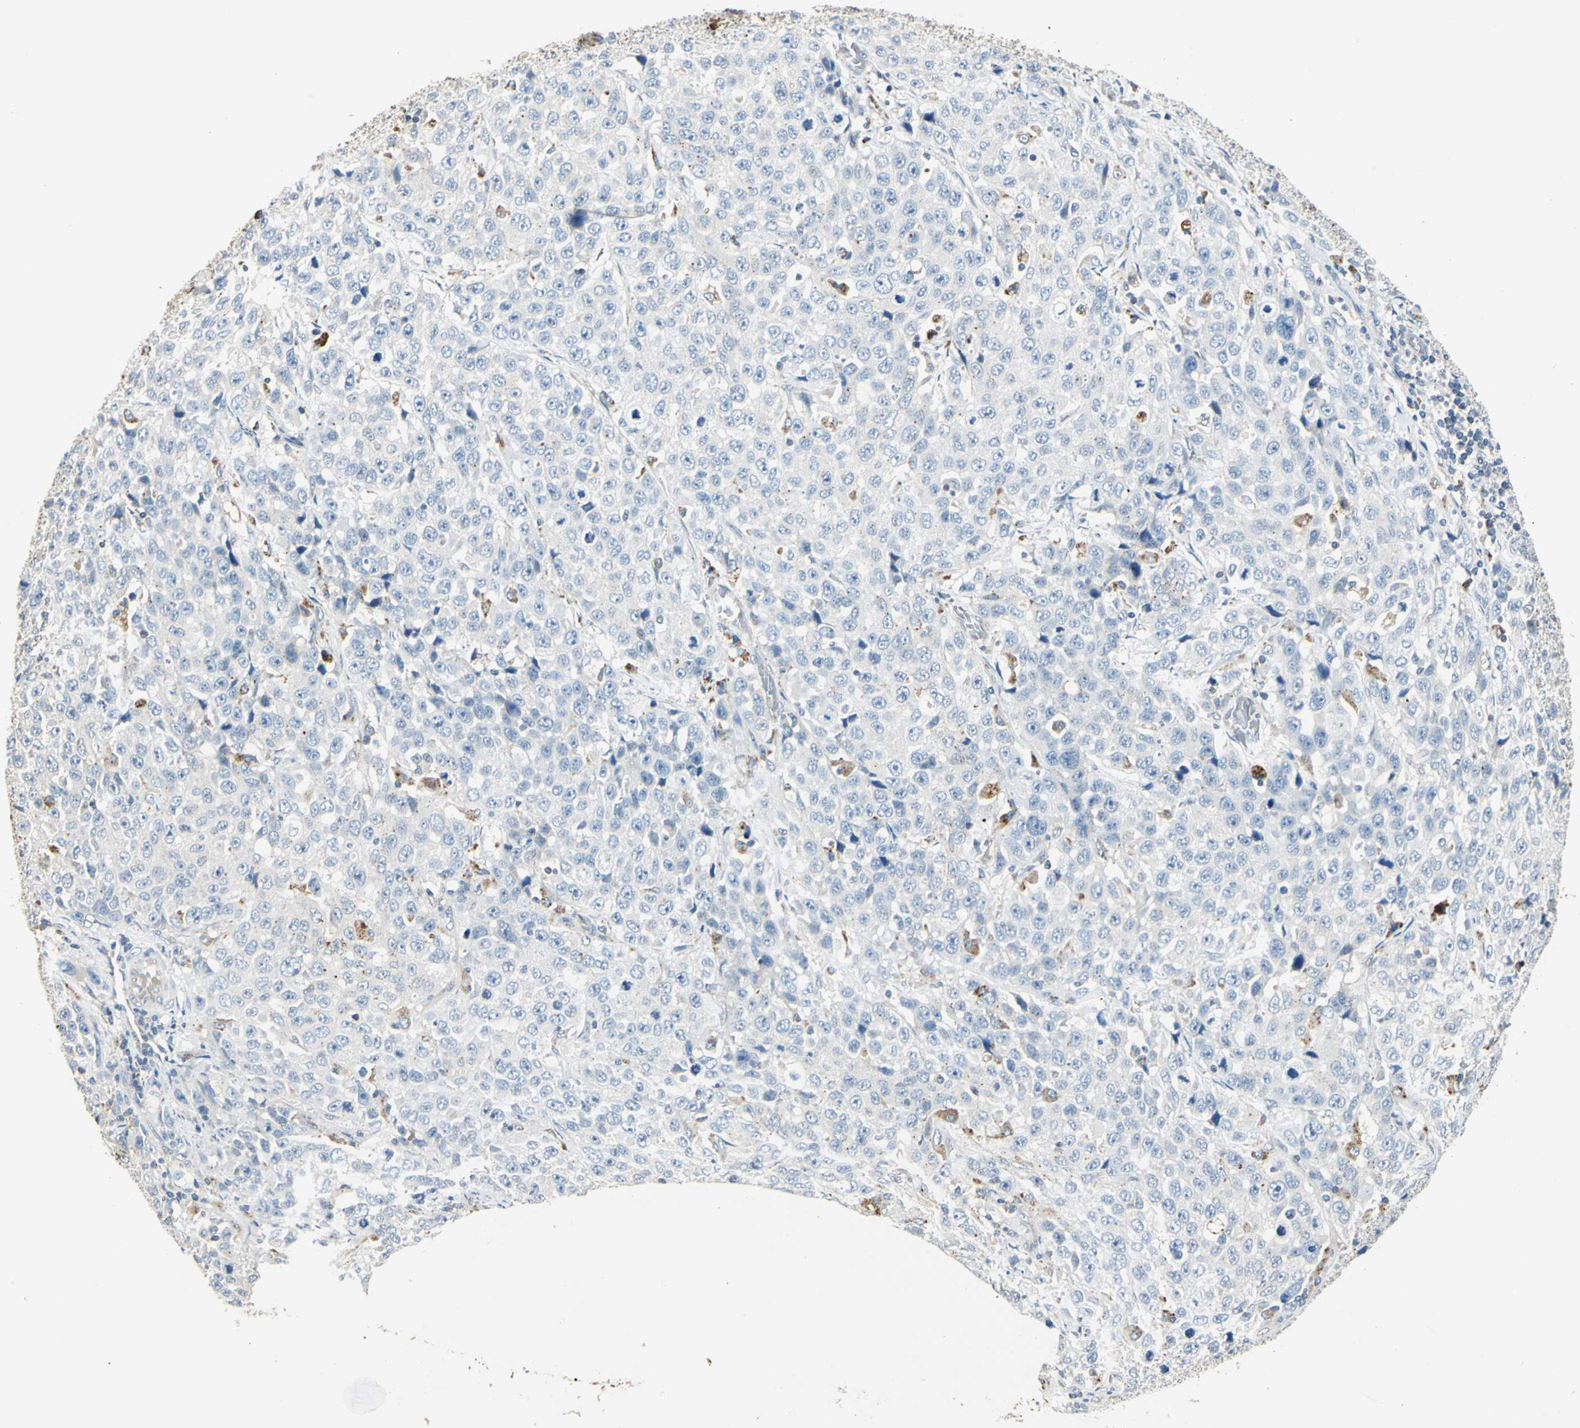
{"staining": {"intensity": "negative", "quantity": "none", "location": "none"}, "tissue": "stomach cancer", "cell_type": "Tumor cells", "image_type": "cancer", "snomed": [{"axis": "morphology", "description": "Normal tissue, NOS"}, {"axis": "morphology", "description": "Adenocarcinoma, NOS"}, {"axis": "topography", "description": "Stomach"}], "caption": "An image of stomach cancer stained for a protein displays no brown staining in tumor cells.", "gene": "NIT1", "patient": {"sex": "male", "age": 48}}